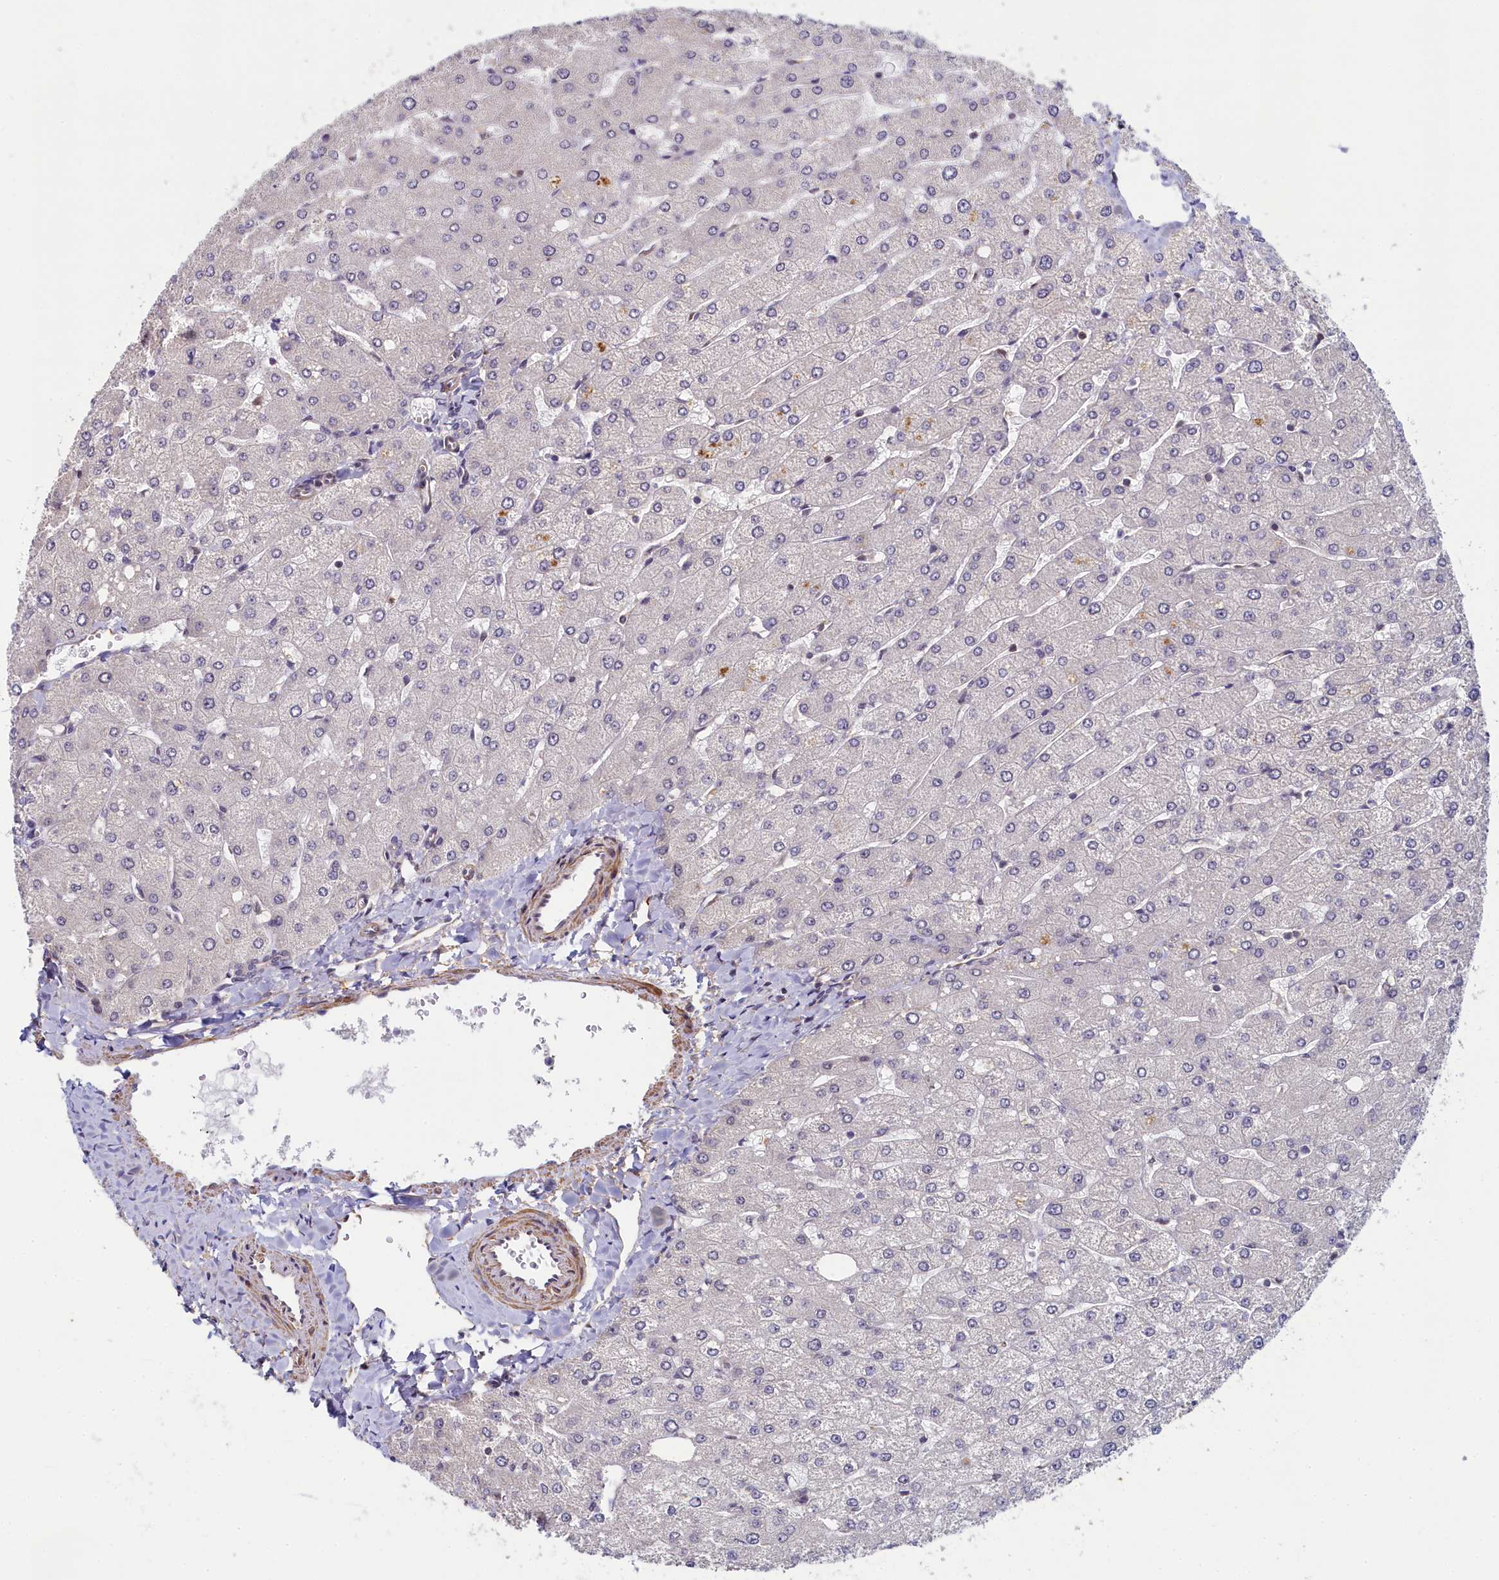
{"staining": {"intensity": "negative", "quantity": "none", "location": "none"}, "tissue": "liver", "cell_type": "Cholangiocytes", "image_type": "normal", "snomed": [{"axis": "morphology", "description": "Normal tissue, NOS"}, {"axis": "topography", "description": "Liver"}], "caption": "Normal liver was stained to show a protein in brown. There is no significant expression in cholangiocytes. The staining is performed using DAB brown chromogen with nuclei counter-stained in using hematoxylin.", "gene": "INTS14", "patient": {"sex": "male", "age": 55}}